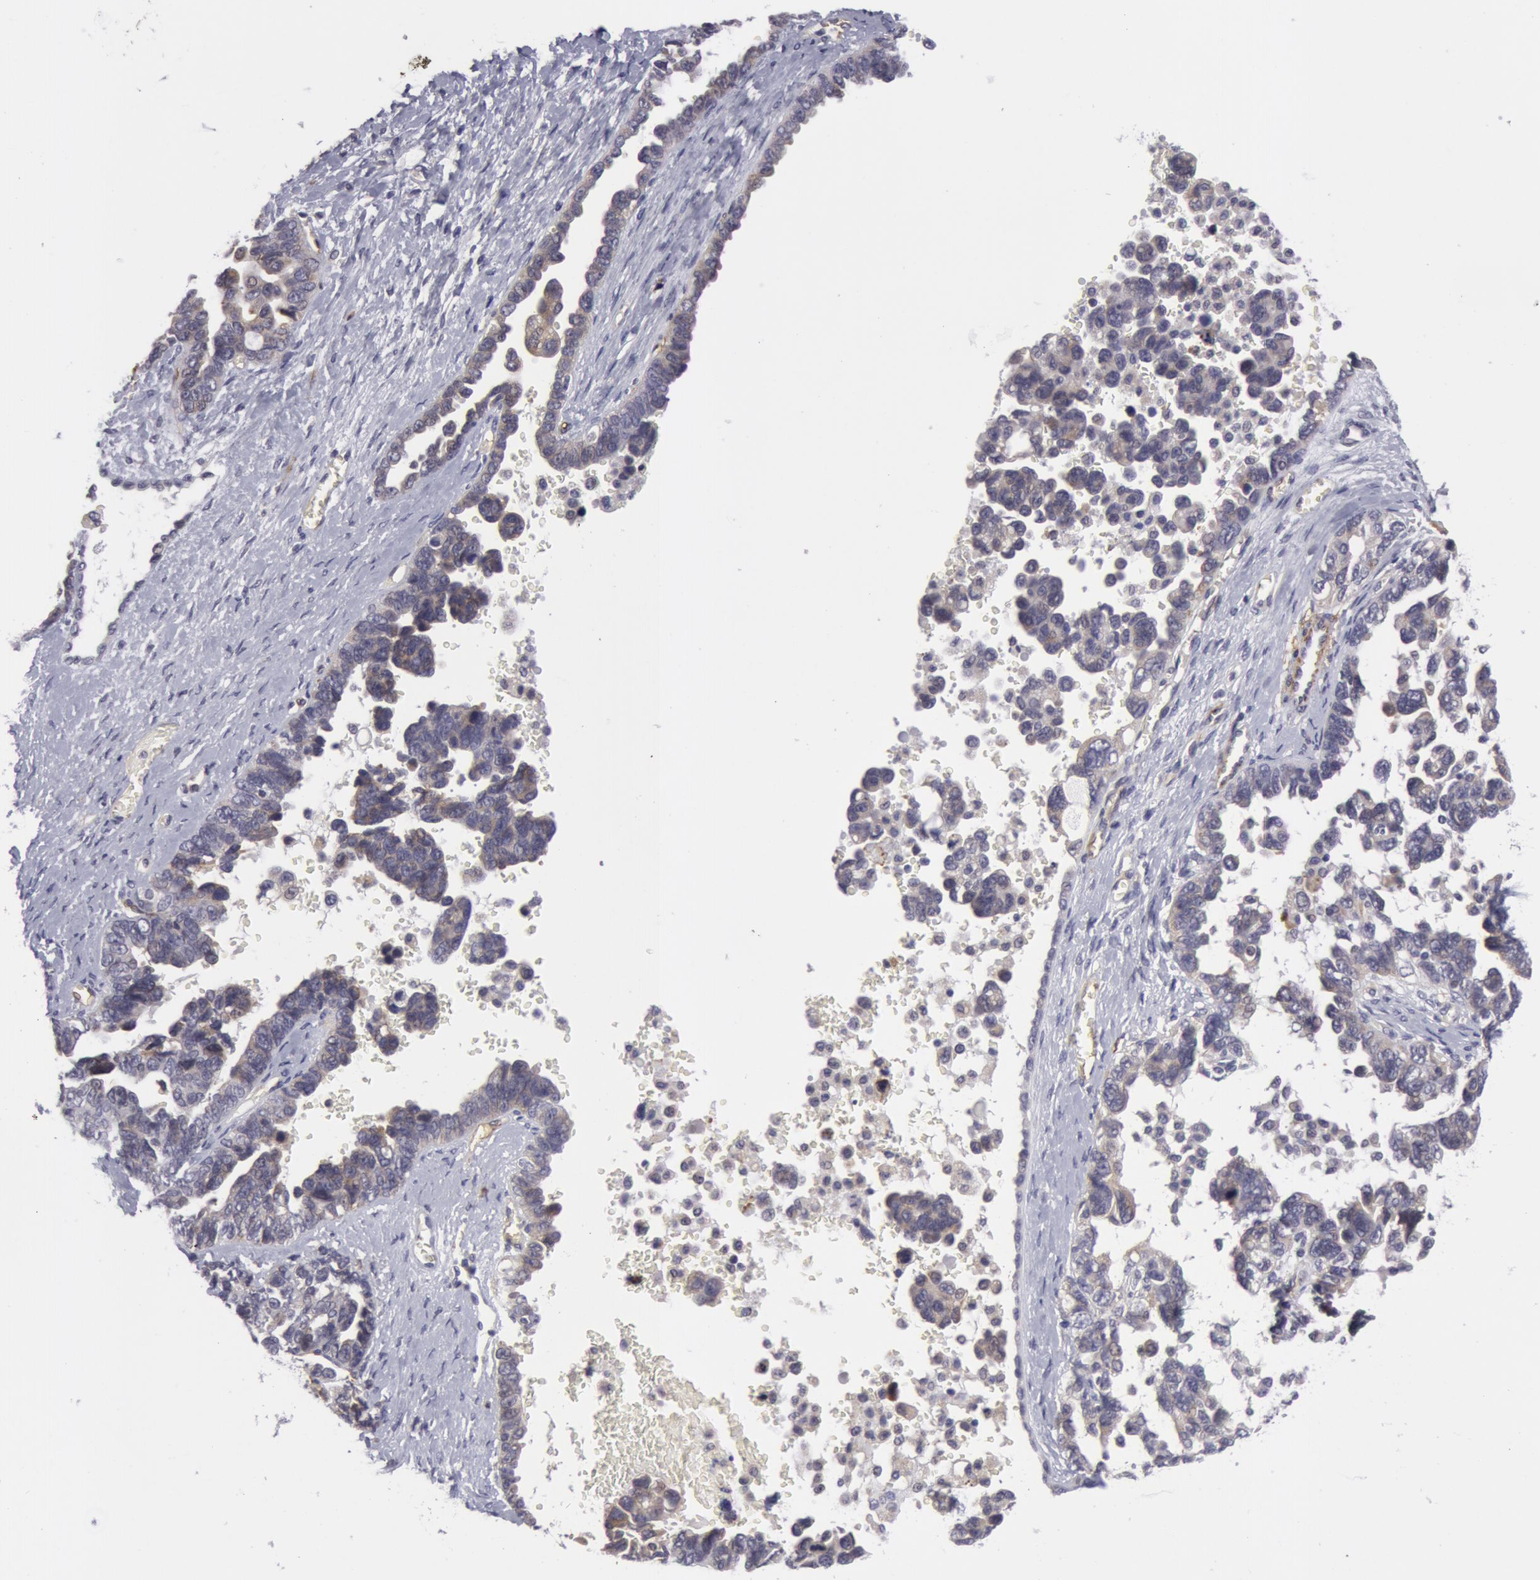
{"staining": {"intensity": "negative", "quantity": "none", "location": "none"}, "tissue": "ovarian cancer", "cell_type": "Tumor cells", "image_type": "cancer", "snomed": [{"axis": "morphology", "description": "Cystadenocarcinoma, serous, NOS"}, {"axis": "topography", "description": "Ovary"}], "caption": "Immunohistochemical staining of human ovarian cancer (serous cystadenocarcinoma) reveals no significant staining in tumor cells. (DAB IHC, high magnification).", "gene": "IL23A", "patient": {"sex": "female", "age": 69}}